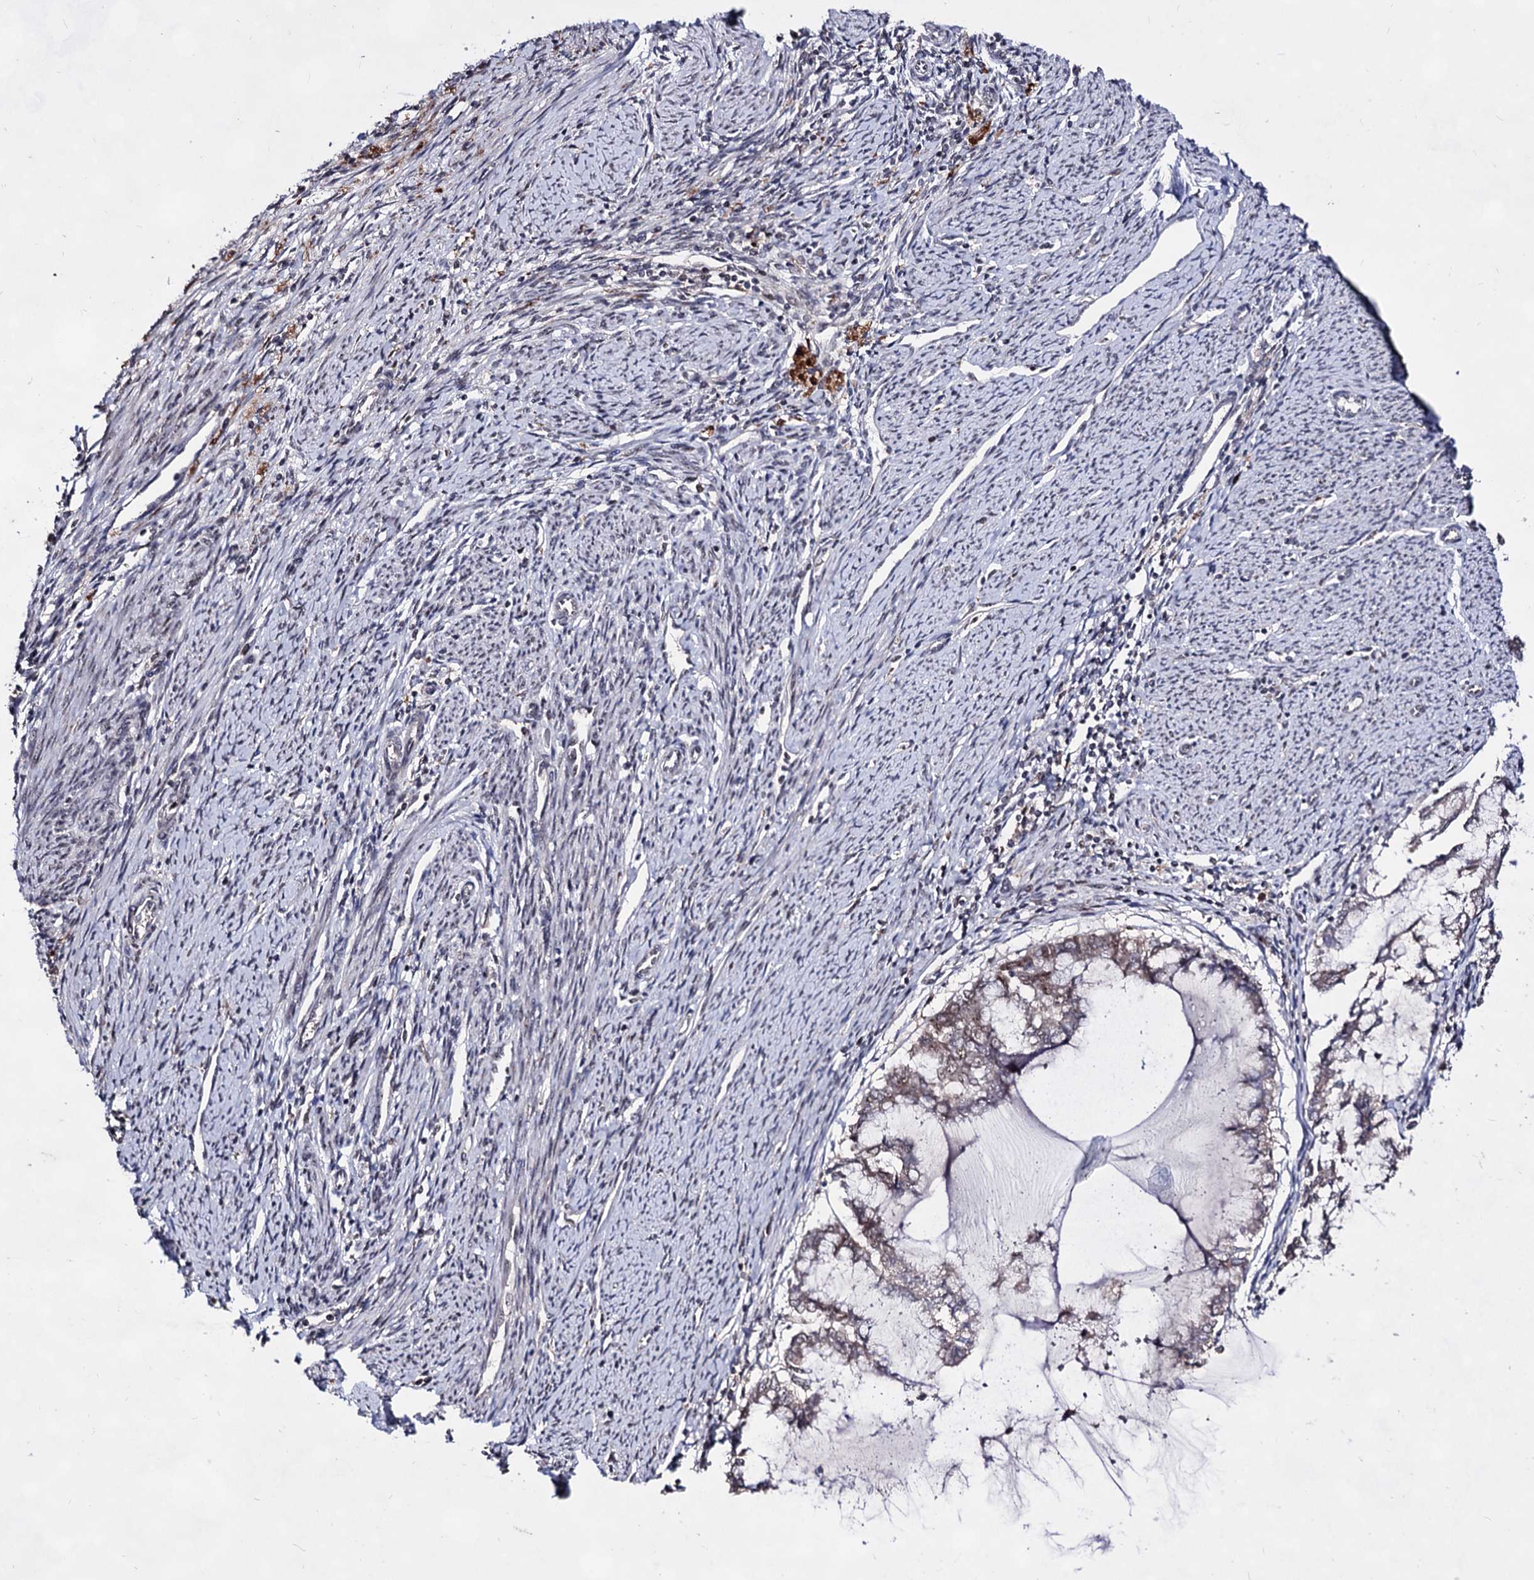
{"staining": {"intensity": "moderate", "quantity": "<25%", "location": "nuclear"}, "tissue": "endometrial cancer", "cell_type": "Tumor cells", "image_type": "cancer", "snomed": [{"axis": "morphology", "description": "Adenocarcinoma, NOS"}, {"axis": "topography", "description": "Endometrium"}], "caption": "A low amount of moderate nuclear expression is present in approximately <25% of tumor cells in endometrial adenocarcinoma tissue.", "gene": "EXOSC10", "patient": {"sex": "female", "age": 79}}